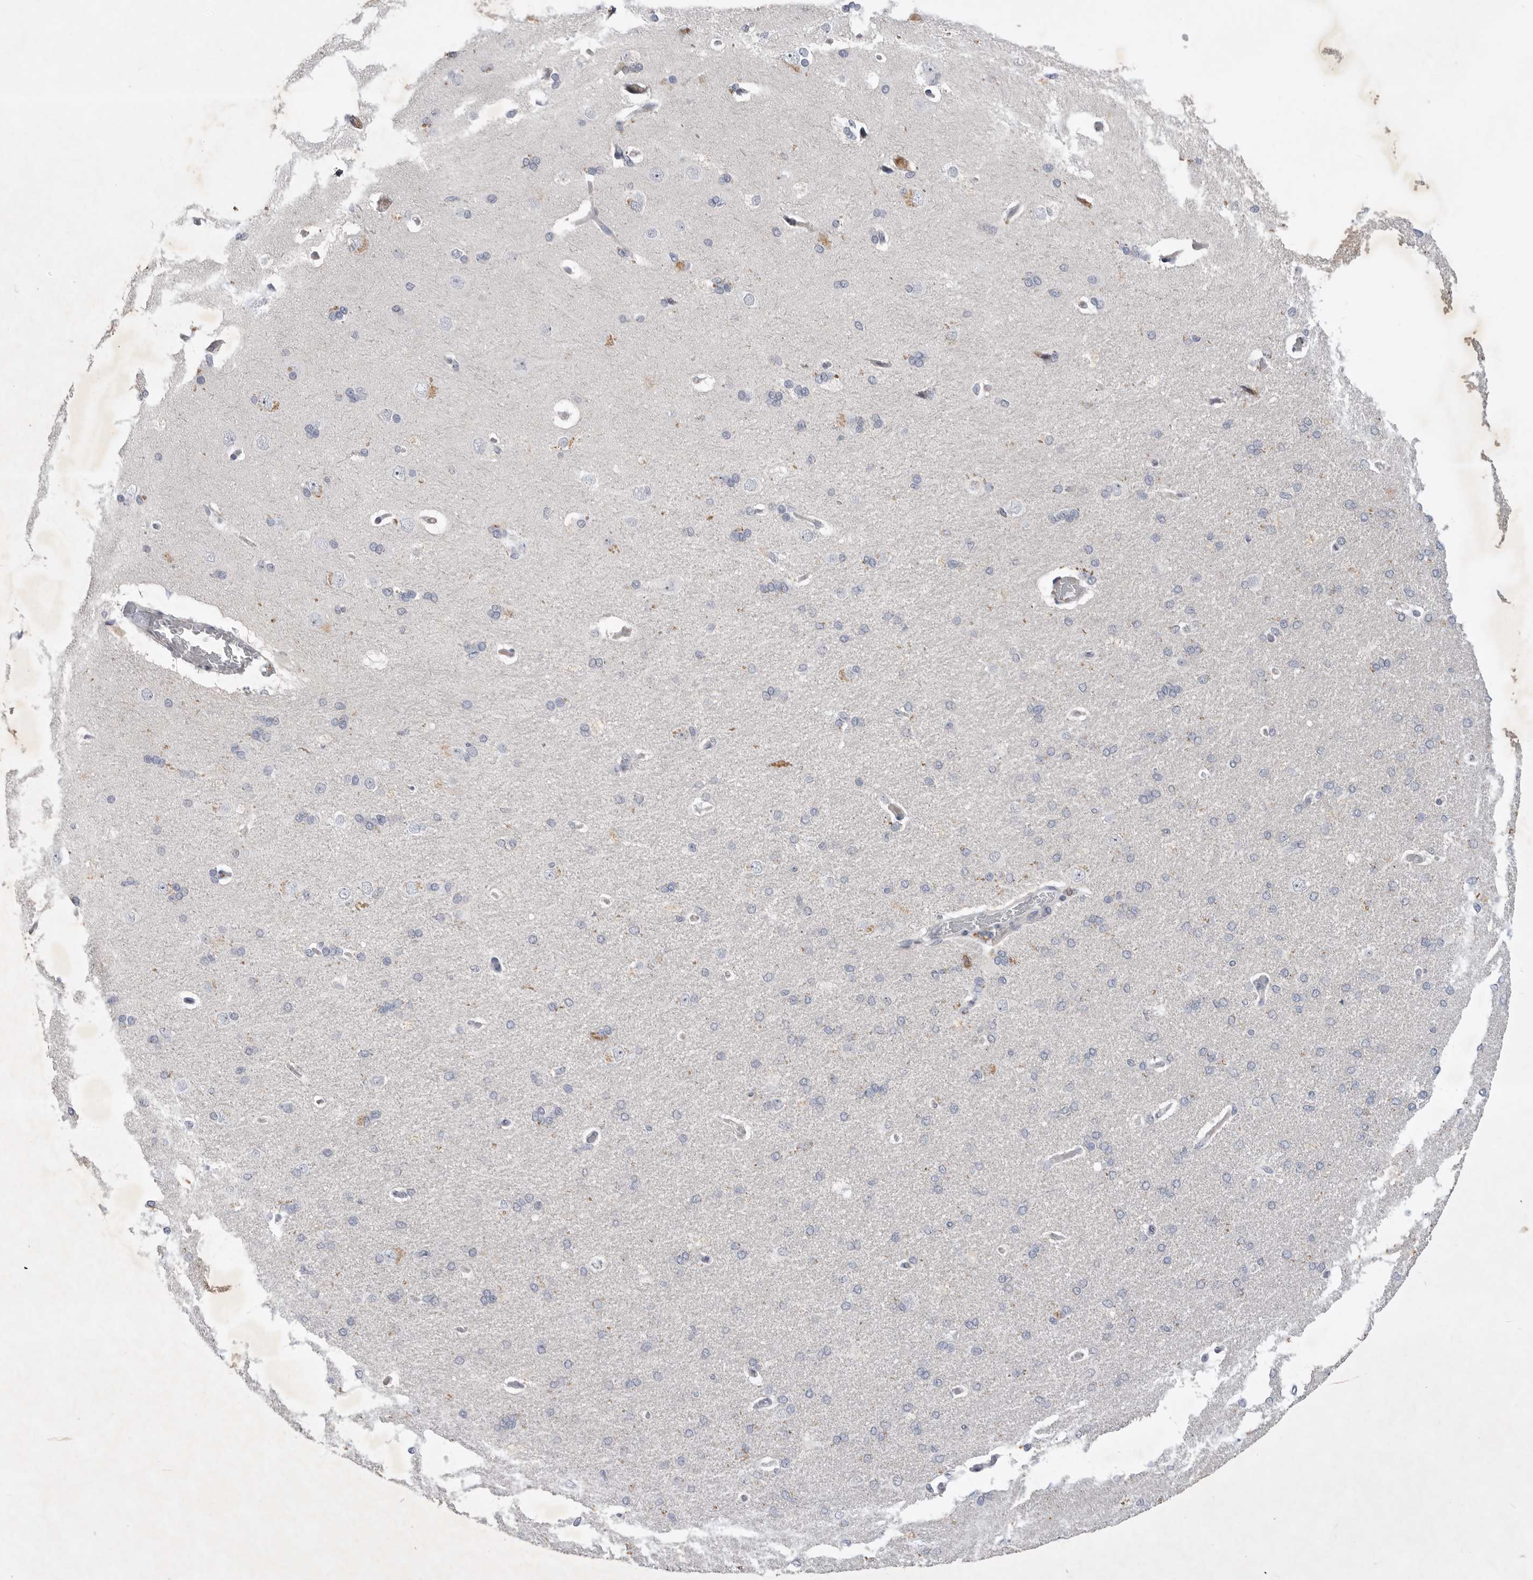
{"staining": {"intensity": "negative", "quantity": "none", "location": "none"}, "tissue": "cerebral cortex", "cell_type": "Endothelial cells", "image_type": "normal", "snomed": [{"axis": "morphology", "description": "Normal tissue, NOS"}, {"axis": "topography", "description": "Cerebral cortex"}], "caption": "Endothelial cells show no significant staining in unremarkable cerebral cortex. Brightfield microscopy of immunohistochemistry stained with DAB (3,3'-diaminobenzidine) (brown) and hematoxylin (blue), captured at high magnification.", "gene": "ITGAD", "patient": {"sex": "male", "age": 62}}